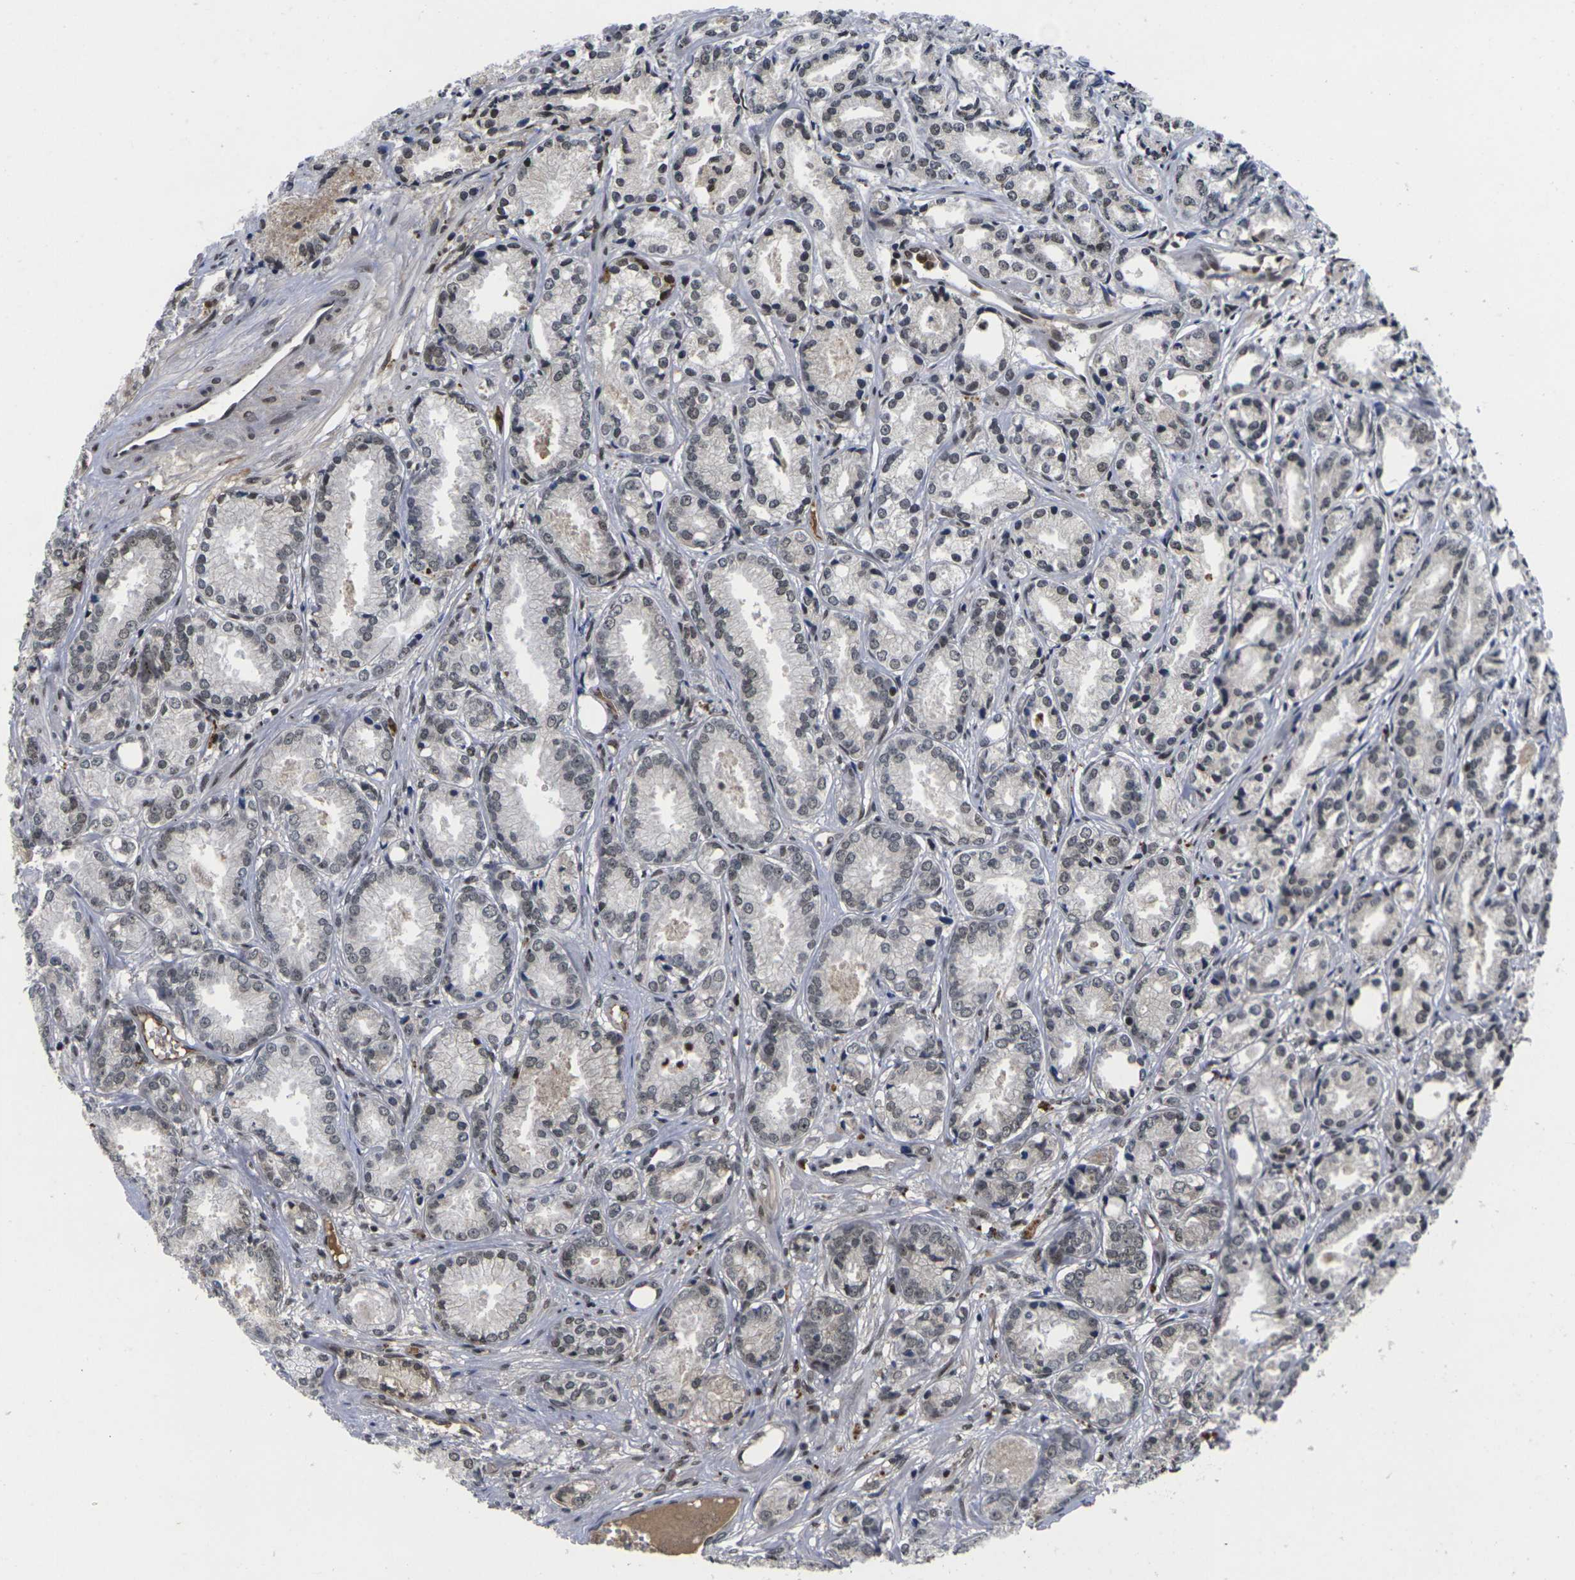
{"staining": {"intensity": "moderate", "quantity": "25%-75%", "location": "nuclear"}, "tissue": "prostate cancer", "cell_type": "Tumor cells", "image_type": "cancer", "snomed": [{"axis": "morphology", "description": "Adenocarcinoma, Low grade"}, {"axis": "topography", "description": "Prostate"}], "caption": "A brown stain labels moderate nuclear positivity of a protein in prostate cancer (adenocarcinoma (low-grade)) tumor cells.", "gene": "GTF2E1", "patient": {"sex": "male", "age": 72}}